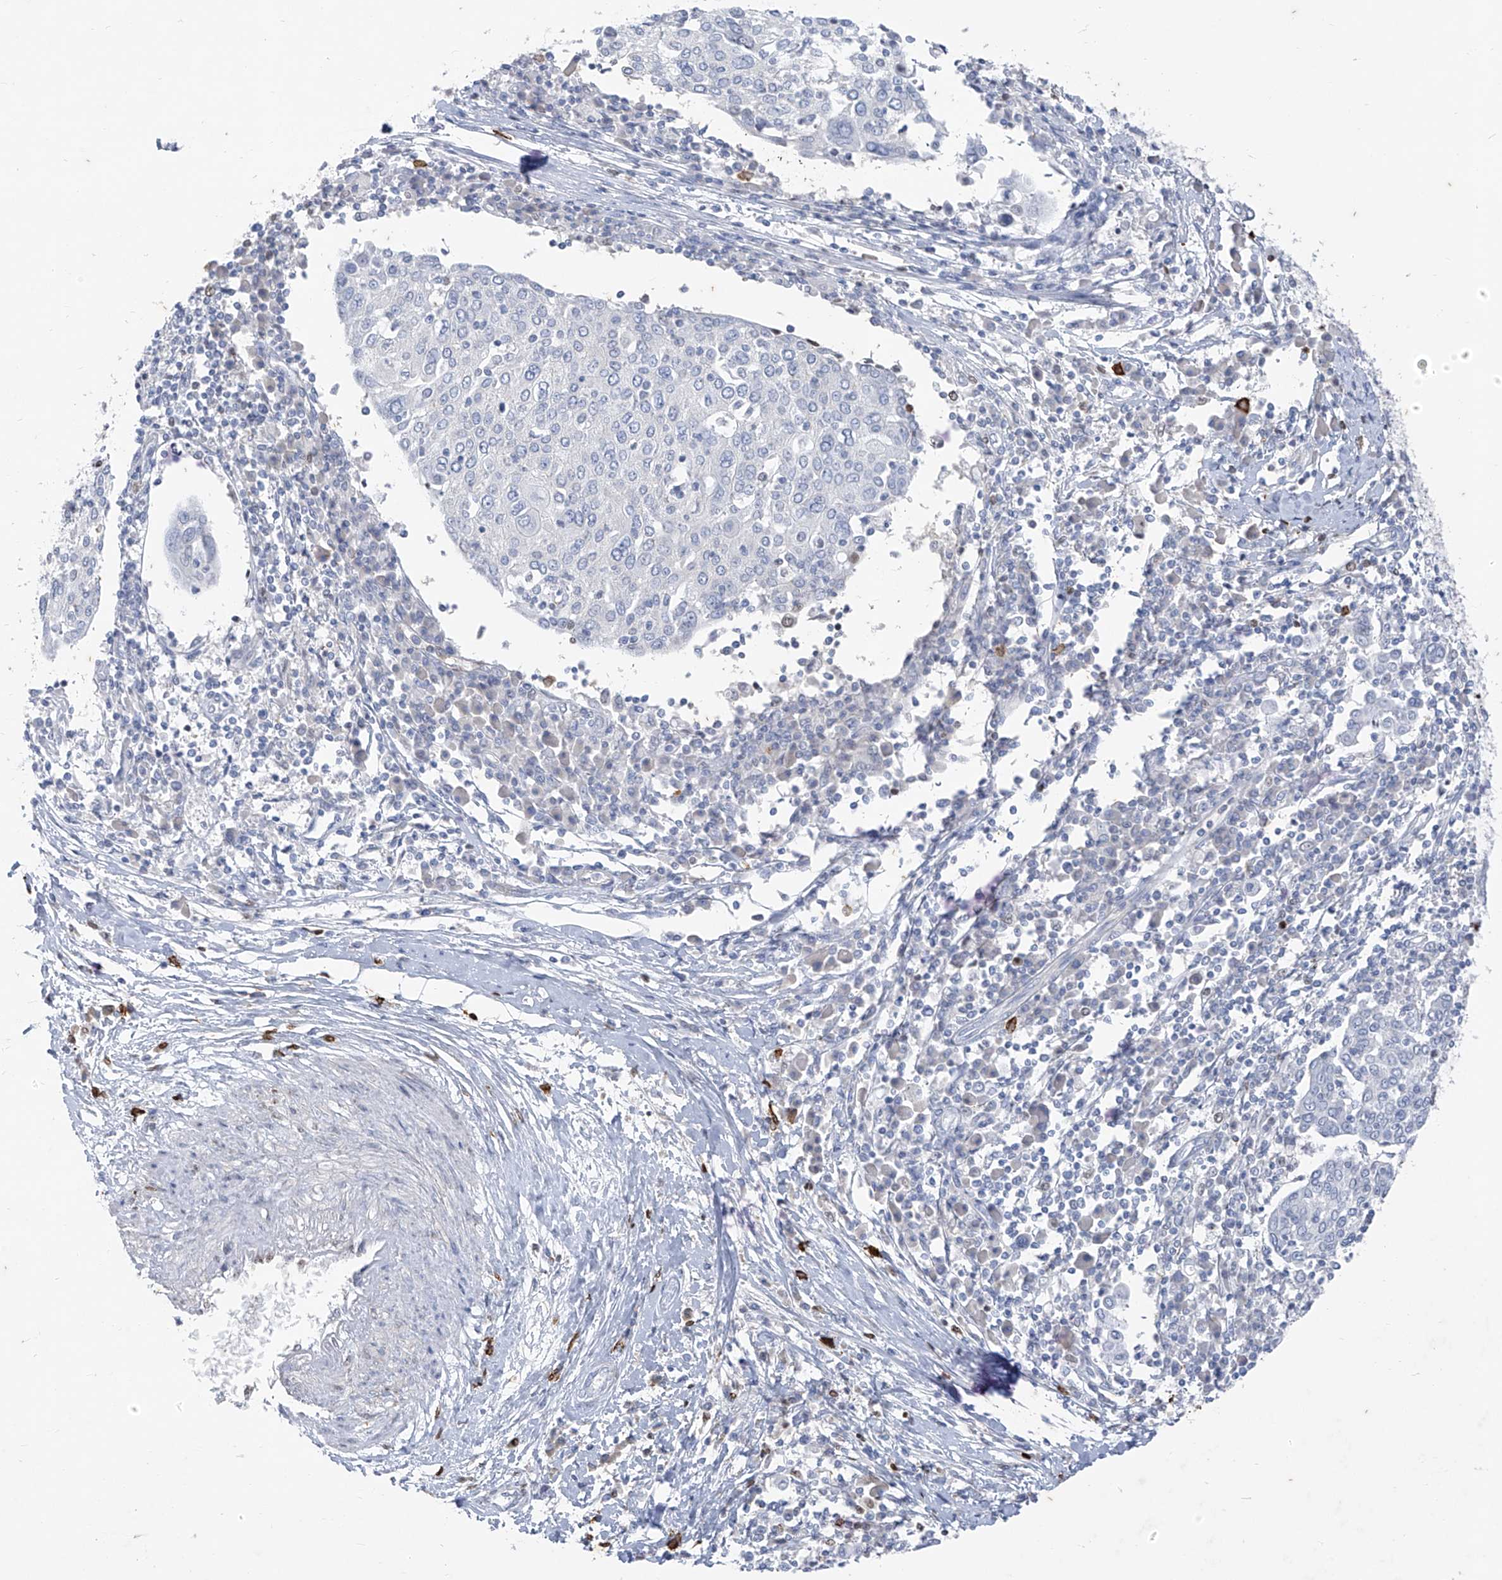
{"staining": {"intensity": "negative", "quantity": "none", "location": "none"}, "tissue": "cervical cancer", "cell_type": "Tumor cells", "image_type": "cancer", "snomed": [{"axis": "morphology", "description": "Squamous cell carcinoma, NOS"}, {"axis": "topography", "description": "Cervix"}], "caption": "This is a photomicrograph of IHC staining of cervical cancer, which shows no positivity in tumor cells. The staining is performed using DAB brown chromogen with nuclei counter-stained in using hematoxylin.", "gene": "CX3CR1", "patient": {"sex": "female", "age": 40}}